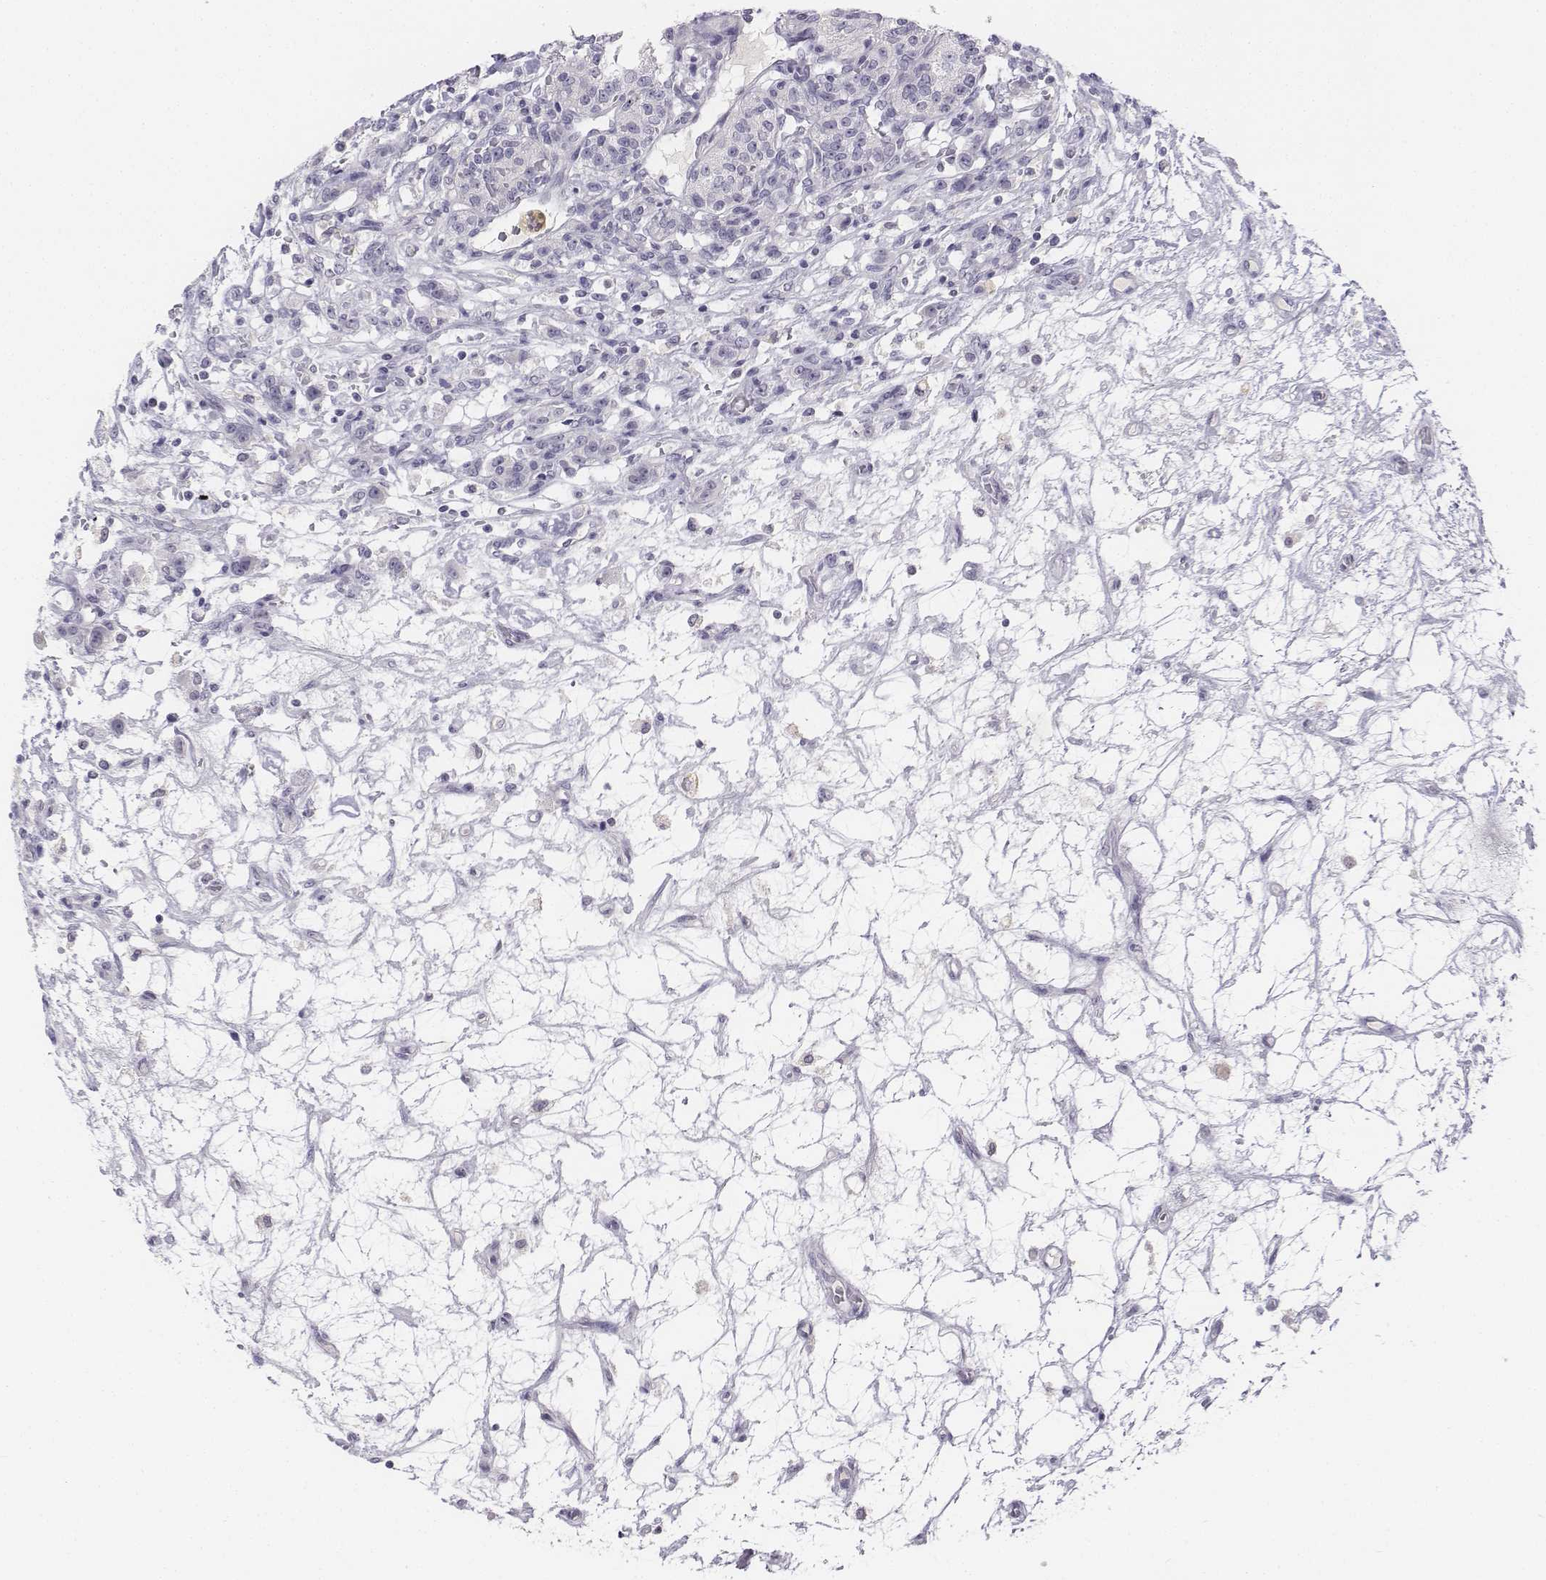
{"staining": {"intensity": "negative", "quantity": "none", "location": "none"}, "tissue": "renal cancer", "cell_type": "Tumor cells", "image_type": "cancer", "snomed": [{"axis": "morphology", "description": "Adenocarcinoma, NOS"}, {"axis": "topography", "description": "Kidney"}], "caption": "Adenocarcinoma (renal) was stained to show a protein in brown. There is no significant staining in tumor cells.", "gene": "UCN2", "patient": {"sex": "female", "age": 63}}